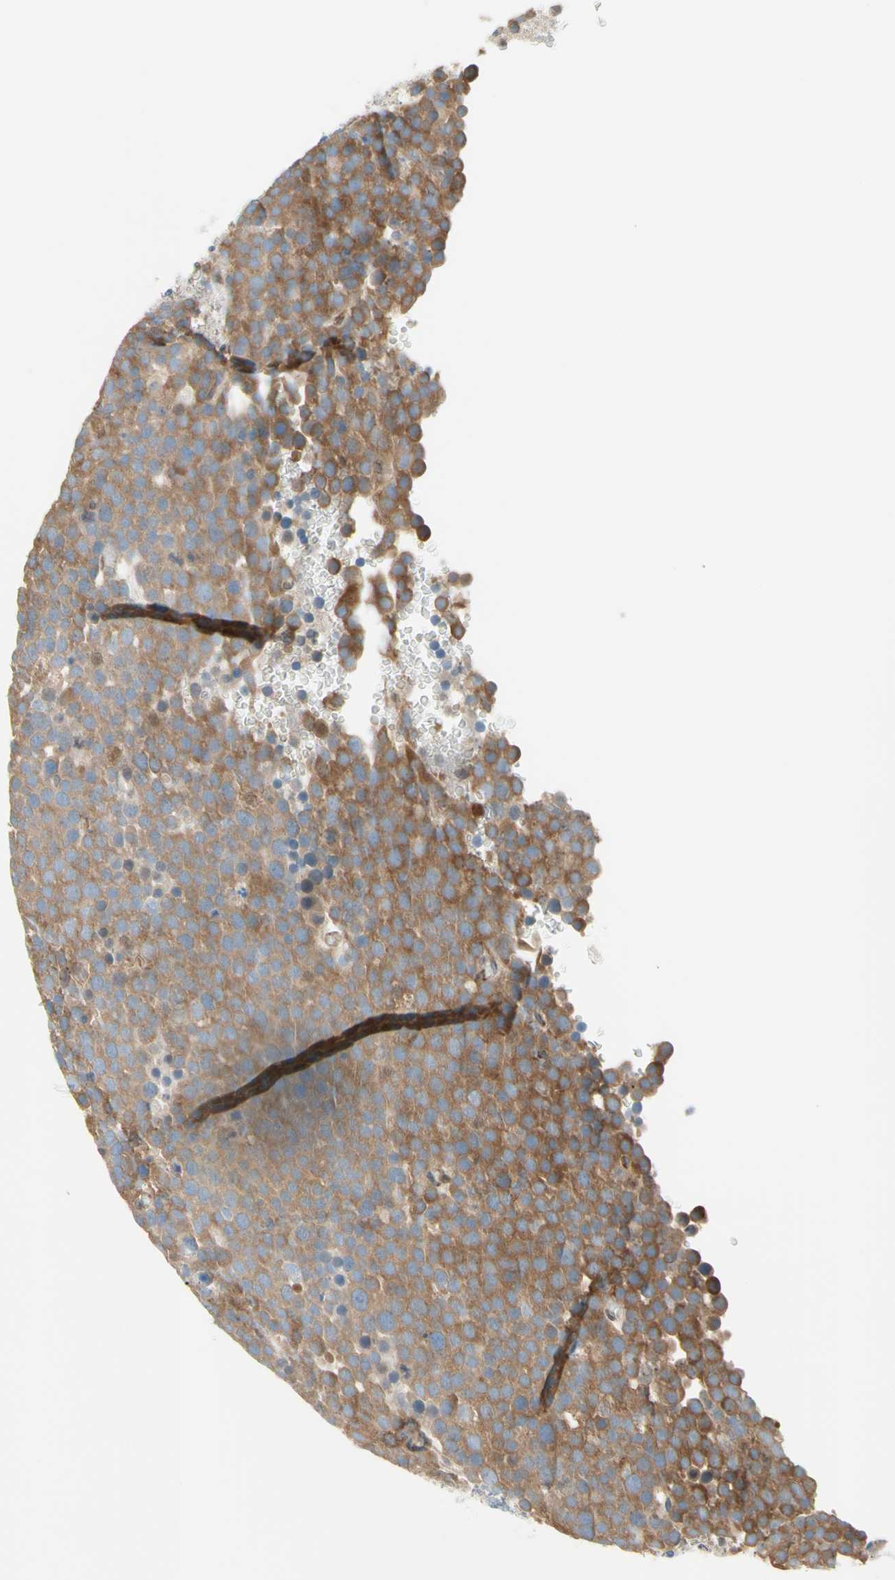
{"staining": {"intensity": "moderate", "quantity": ">75%", "location": "cytoplasmic/membranous"}, "tissue": "testis cancer", "cell_type": "Tumor cells", "image_type": "cancer", "snomed": [{"axis": "morphology", "description": "Seminoma, NOS"}, {"axis": "topography", "description": "Testis"}], "caption": "This histopathology image reveals IHC staining of human testis cancer (seminoma), with medium moderate cytoplasmic/membranous expression in approximately >75% of tumor cells.", "gene": "TRAF2", "patient": {"sex": "male", "age": 71}}